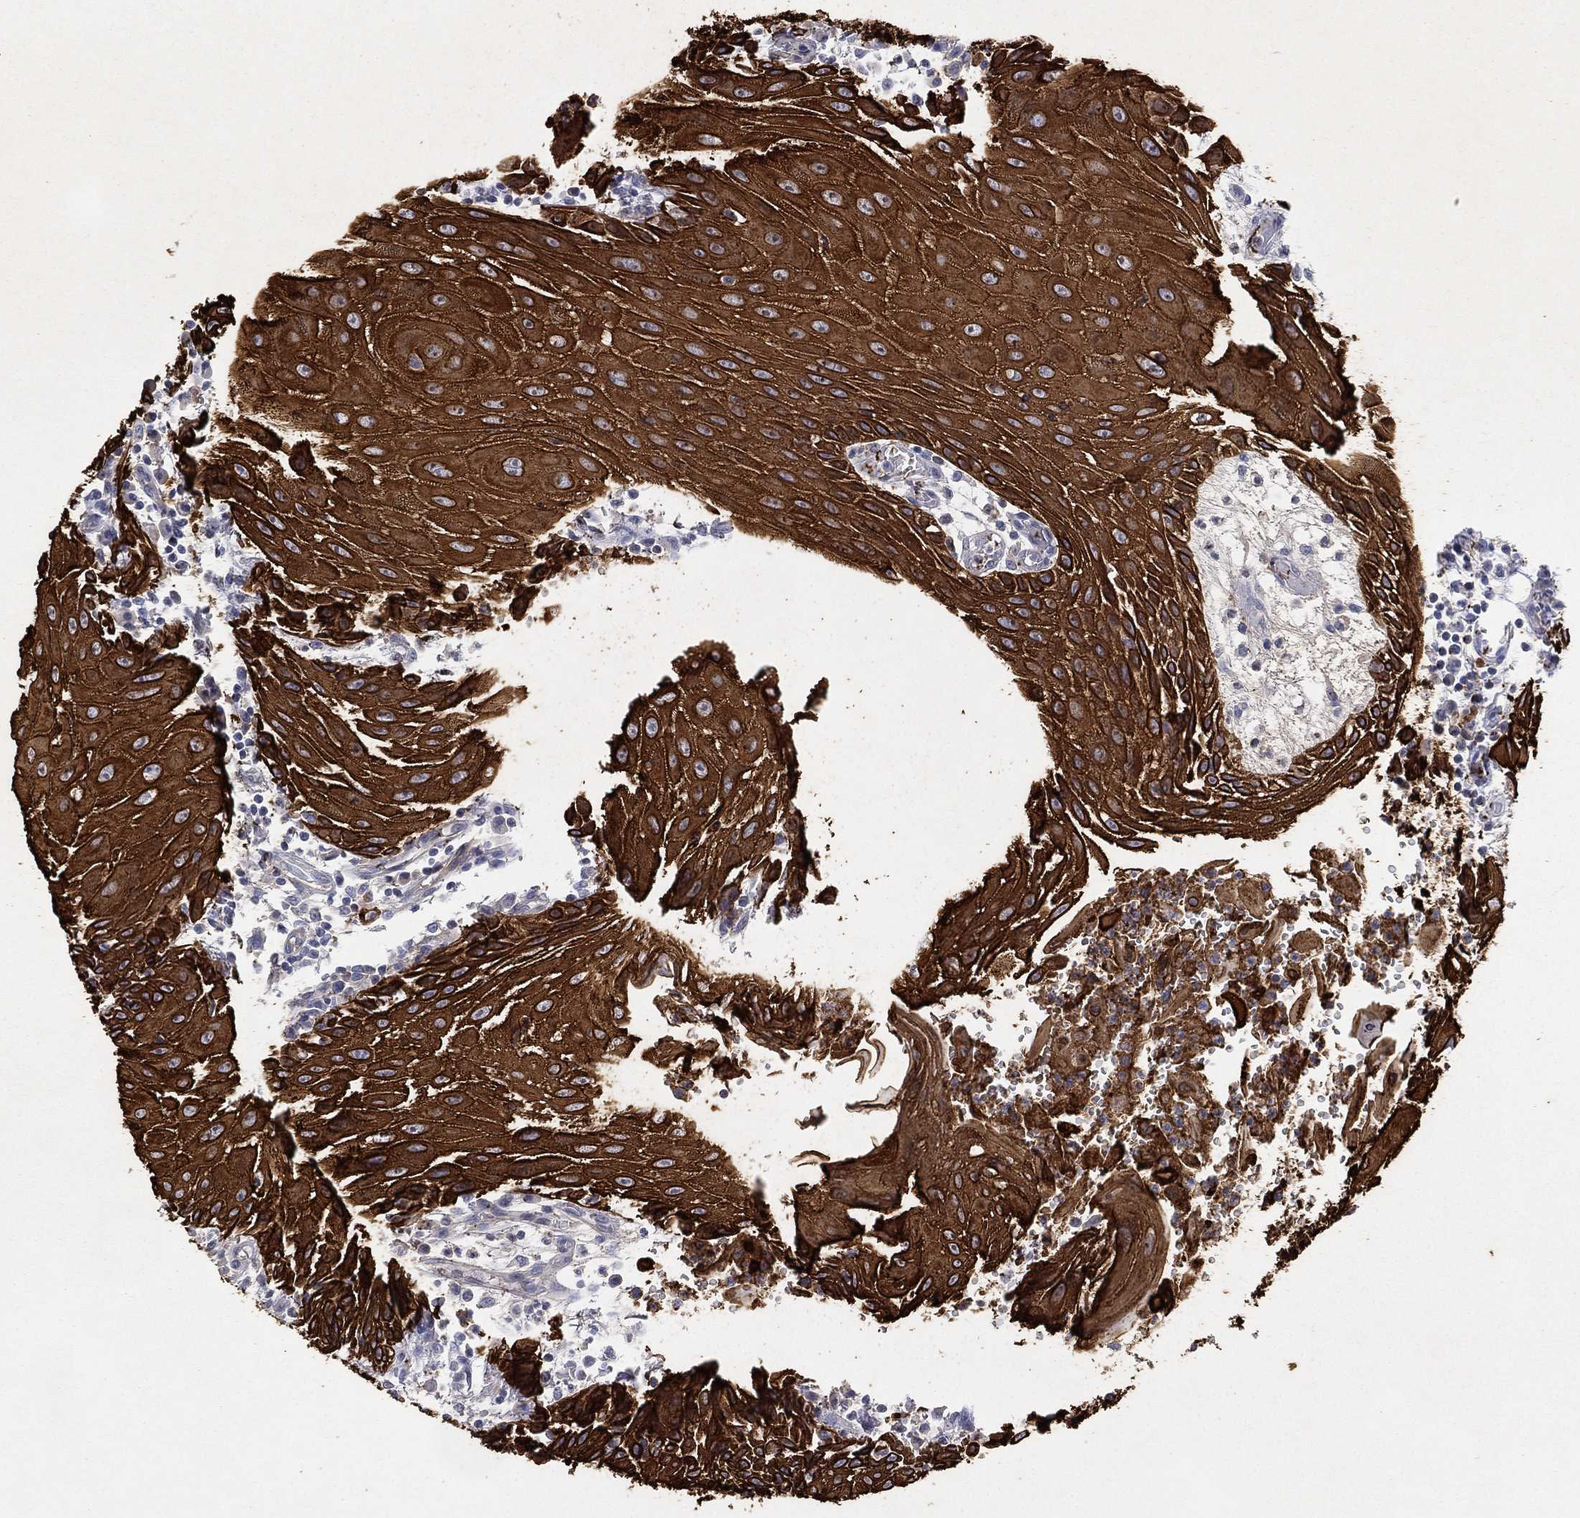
{"staining": {"intensity": "strong", "quantity": ">75%", "location": "cytoplasmic/membranous"}, "tissue": "head and neck cancer", "cell_type": "Tumor cells", "image_type": "cancer", "snomed": [{"axis": "morphology", "description": "Squamous cell carcinoma, NOS"}, {"axis": "topography", "description": "Oral tissue"}, {"axis": "topography", "description": "Head-Neck"}], "caption": "An image of head and neck cancer (squamous cell carcinoma) stained for a protein displays strong cytoplasmic/membranous brown staining in tumor cells.", "gene": "KRT7", "patient": {"sex": "male", "age": 58}}